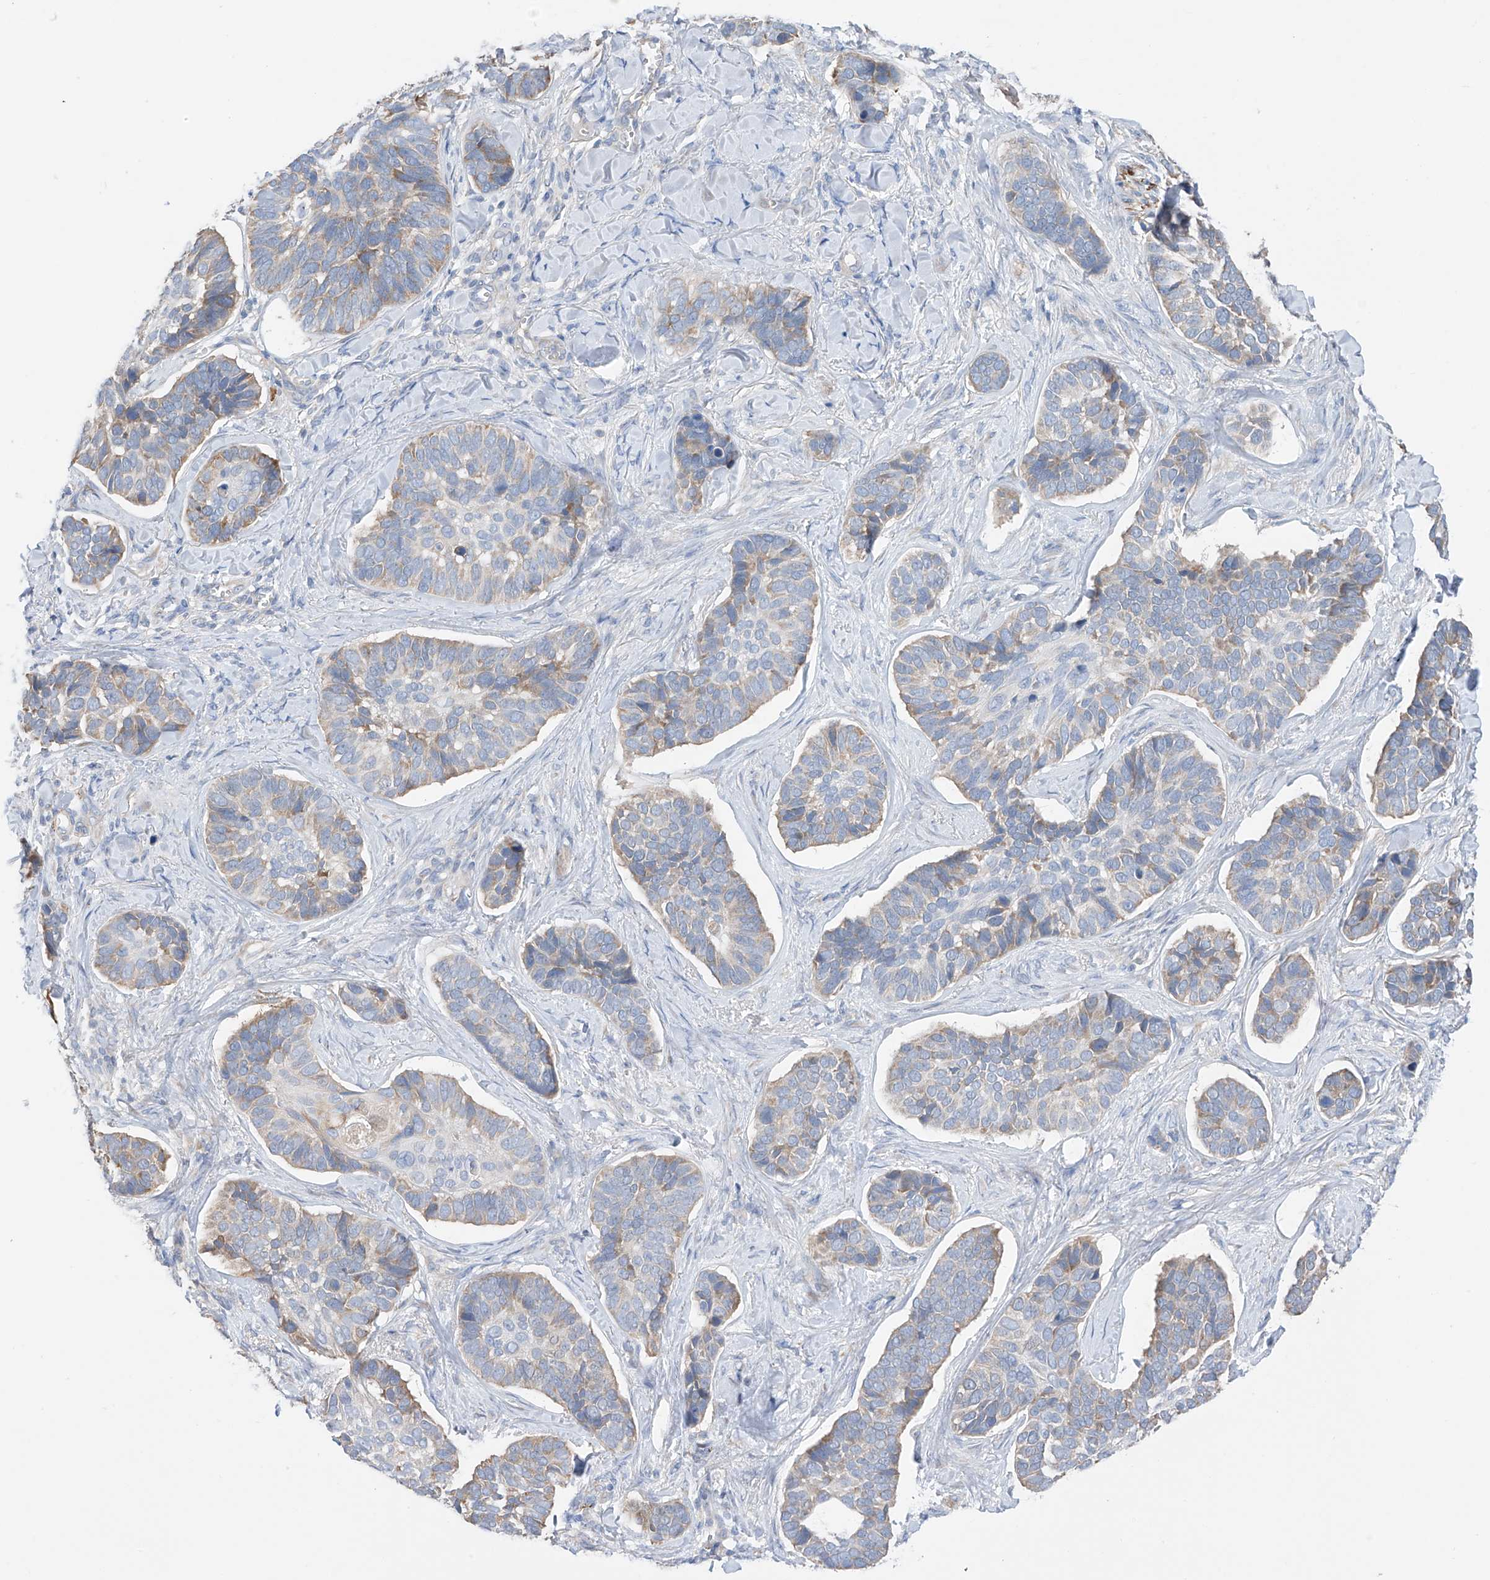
{"staining": {"intensity": "weak", "quantity": "25%-75%", "location": "cytoplasmic/membranous"}, "tissue": "skin cancer", "cell_type": "Tumor cells", "image_type": "cancer", "snomed": [{"axis": "morphology", "description": "Basal cell carcinoma"}, {"axis": "topography", "description": "Skin"}], "caption": "Immunohistochemistry photomicrograph of skin cancer (basal cell carcinoma) stained for a protein (brown), which exhibits low levels of weak cytoplasmic/membranous staining in about 25%-75% of tumor cells.", "gene": "REC8", "patient": {"sex": "male", "age": 62}}